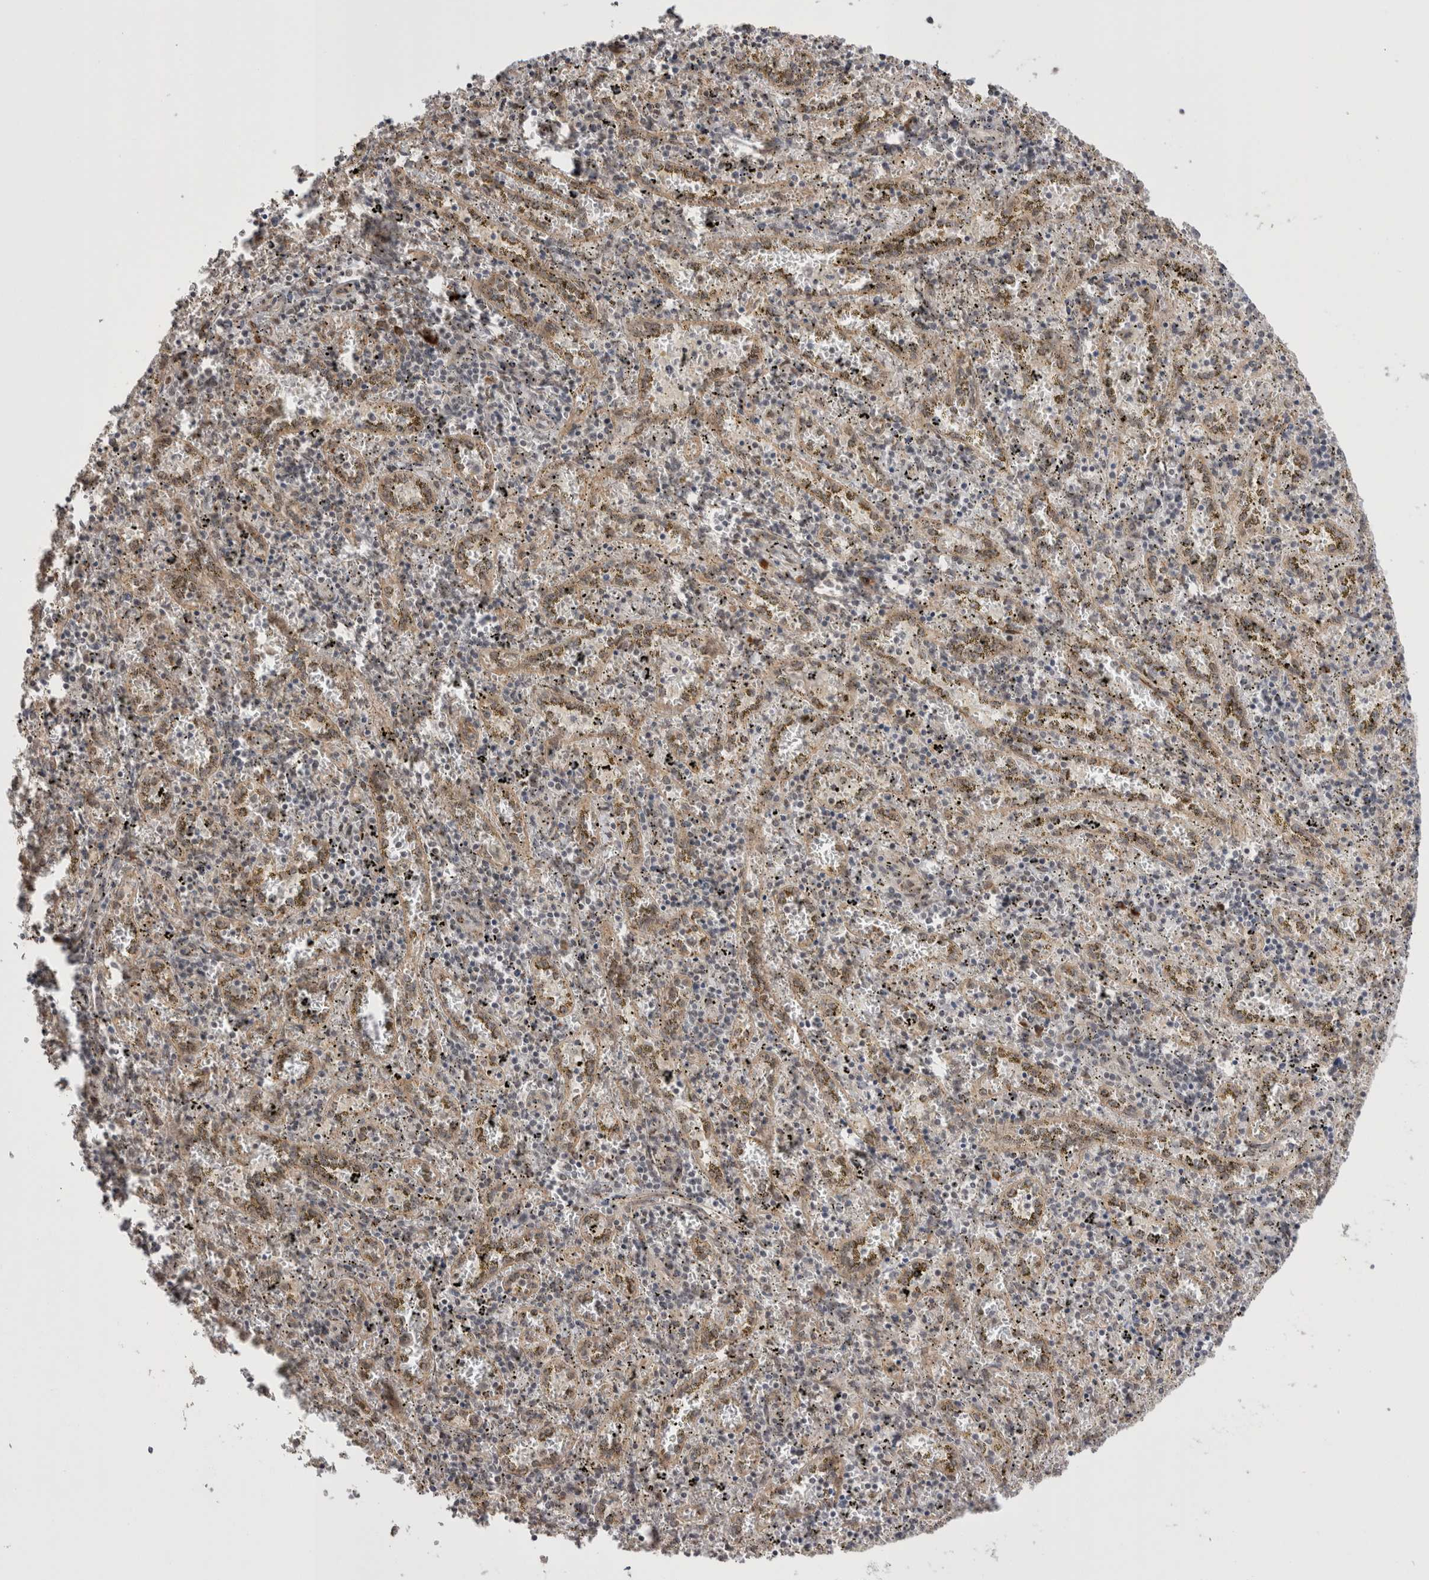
{"staining": {"intensity": "negative", "quantity": "none", "location": "none"}, "tissue": "spleen", "cell_type": "Cells in red pulp", "image_type": "normal", "snomed": [{"axis": "morphology", "description": "Normal tissue, NOS"}, {"axis": "topography", "description": "Spleen"}], "caption": "Immunohistochemical staining of benign spleen displays no significant expression in cells in red pulp. (IHC, brightfield microscopy, high magnification).", "gene": "EXOSC4", "patient": {"sex": "male", "age": 11}}